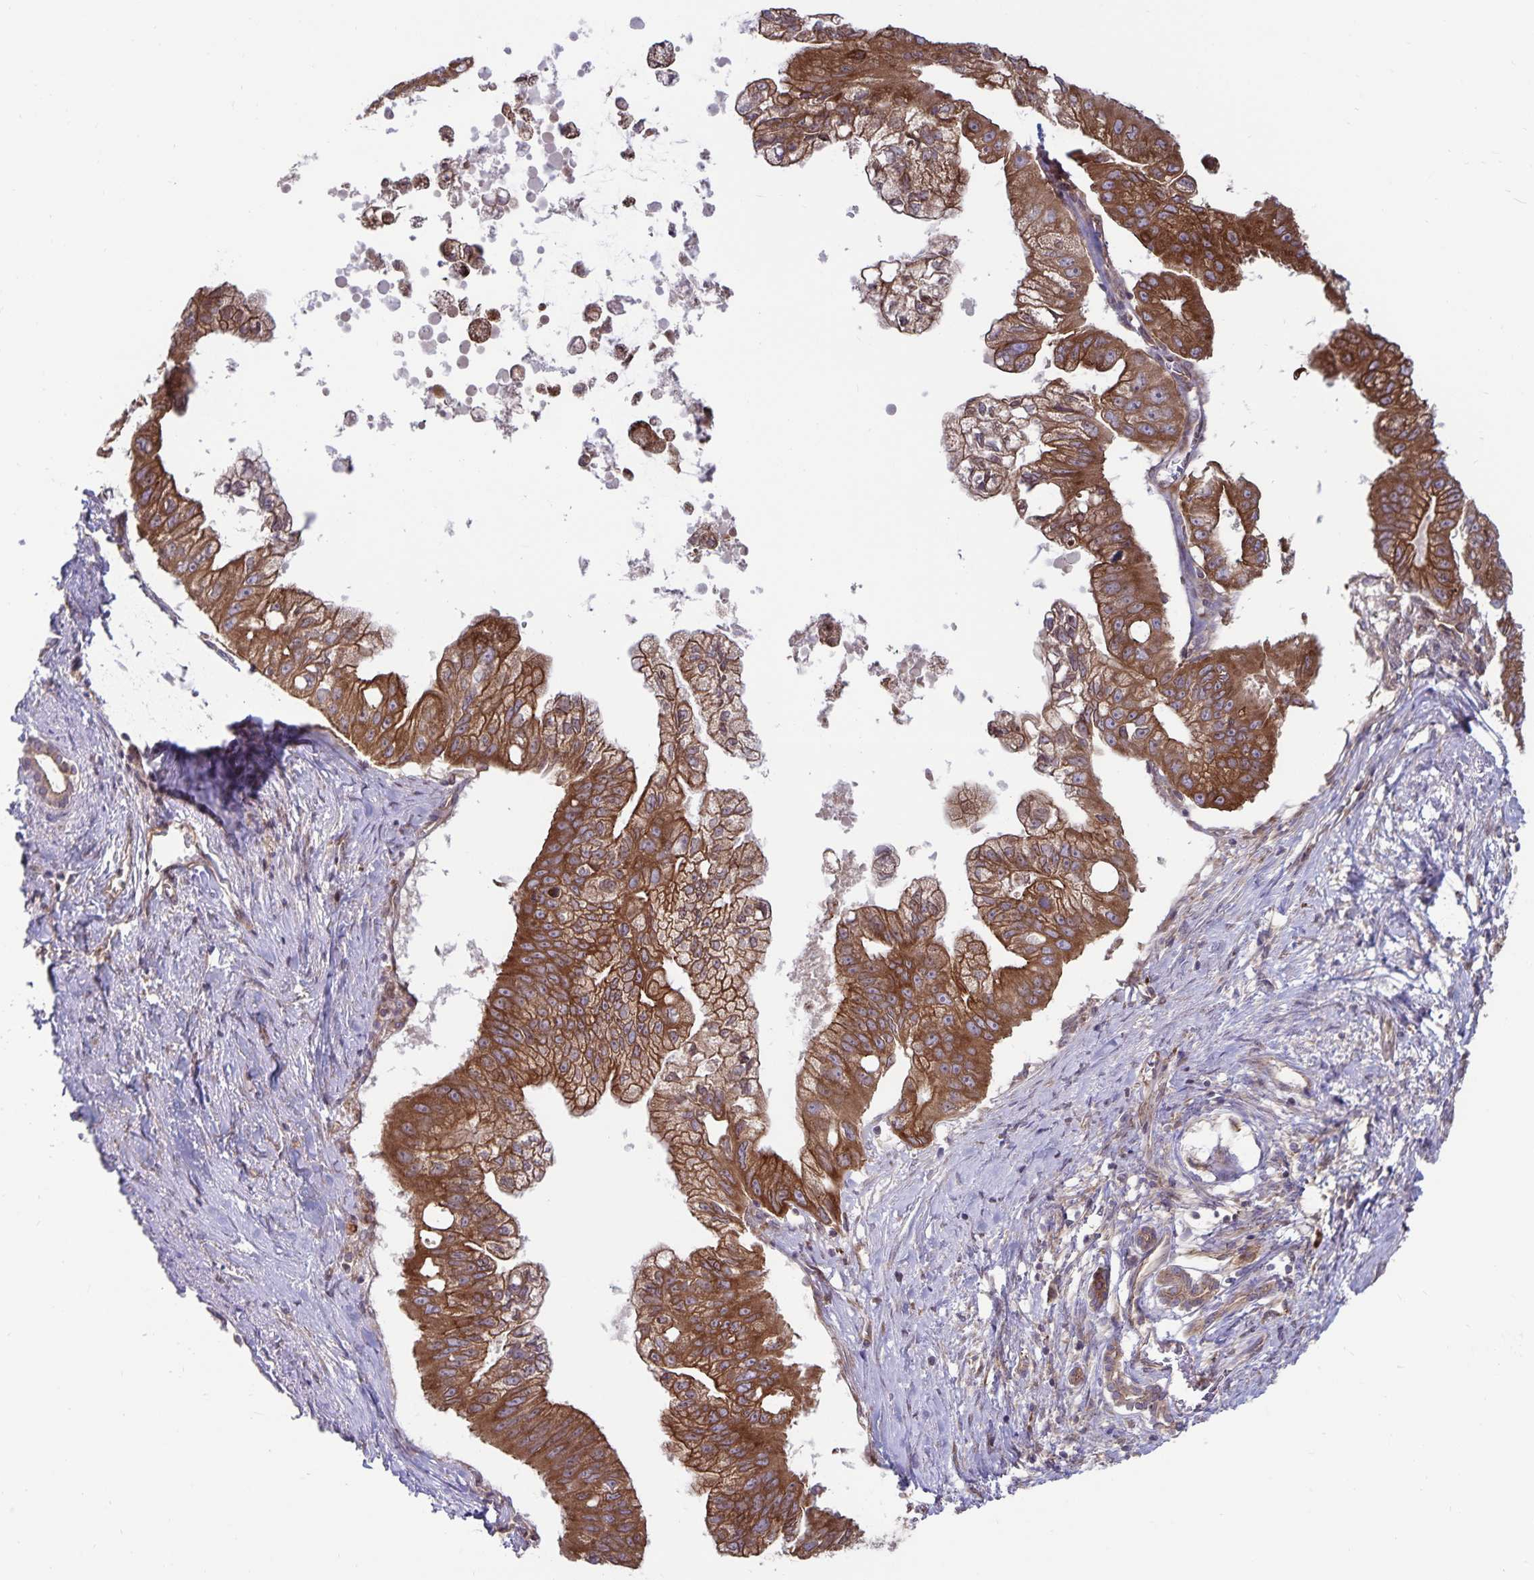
{"staining": {"intensity": "moderate", "quantity": ">75%", "location": "cytoplasmic/membranous"}, "tissue": "pancreatic cancer", "cell_type": "Tumor cells", "image_type": "cancer", "snomed": [{"axis": "morphology", "description": "Adenocarcinoma, NOS"}, {"axis": "topography", "description": "Pancreas"}], "caption": "Immunohistochemical staining of pancreatic cancer (adenocarcinoma) shows medium levels of moderate cytoplasmic/membranous positivity in about >75% of tumor cells. The staining is performed using DAB brown chromogen to label protein expression. The nuclei are counter-stained blue using hematoxylin.", "gene": "SEC62", "patient": {"sex": "male", "age": 70}}